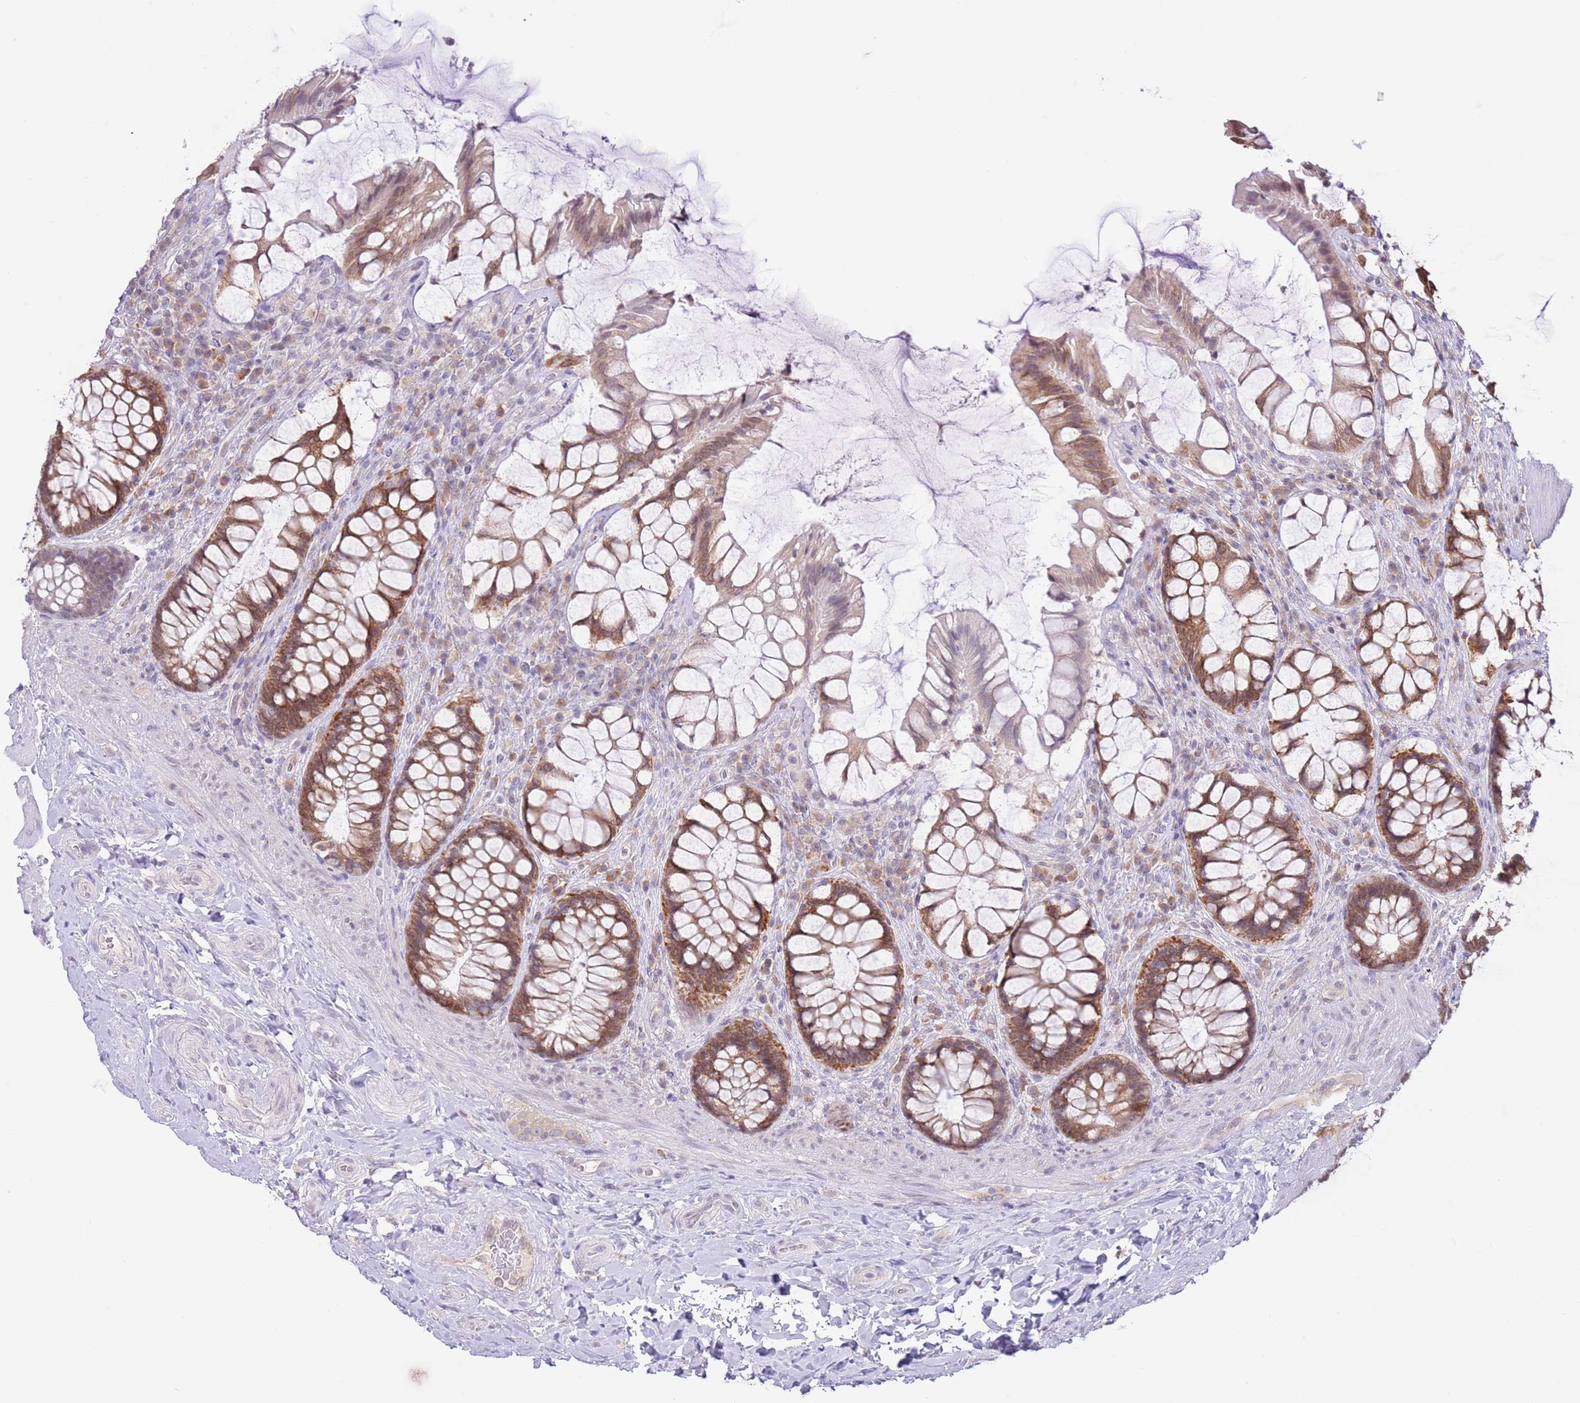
{"staining": {"intensity": "moderate", "quantity": "25%-75%", "location": "cytoplasmic/membranous"}, "tissue": "rectum", "cell_type": "Glandular cells", "image_type": "normal", "snomed": [{"axis": "morphology", "description": "Normal tissue, NOS"}, {"axis": "topography", "description": "Rectum"}], "caption": "IHC (DAB (3,3'-diaminobenzidine)) staining of benign rectum shows moderate cytoplasmic/membranous protein expression in about 25%-75% of glandular cells. (DAB IHC, brown staining for protein, blue staining for nuclei).", "gene": "EBPL", "patient": {"sex": "female", "age": 58}}